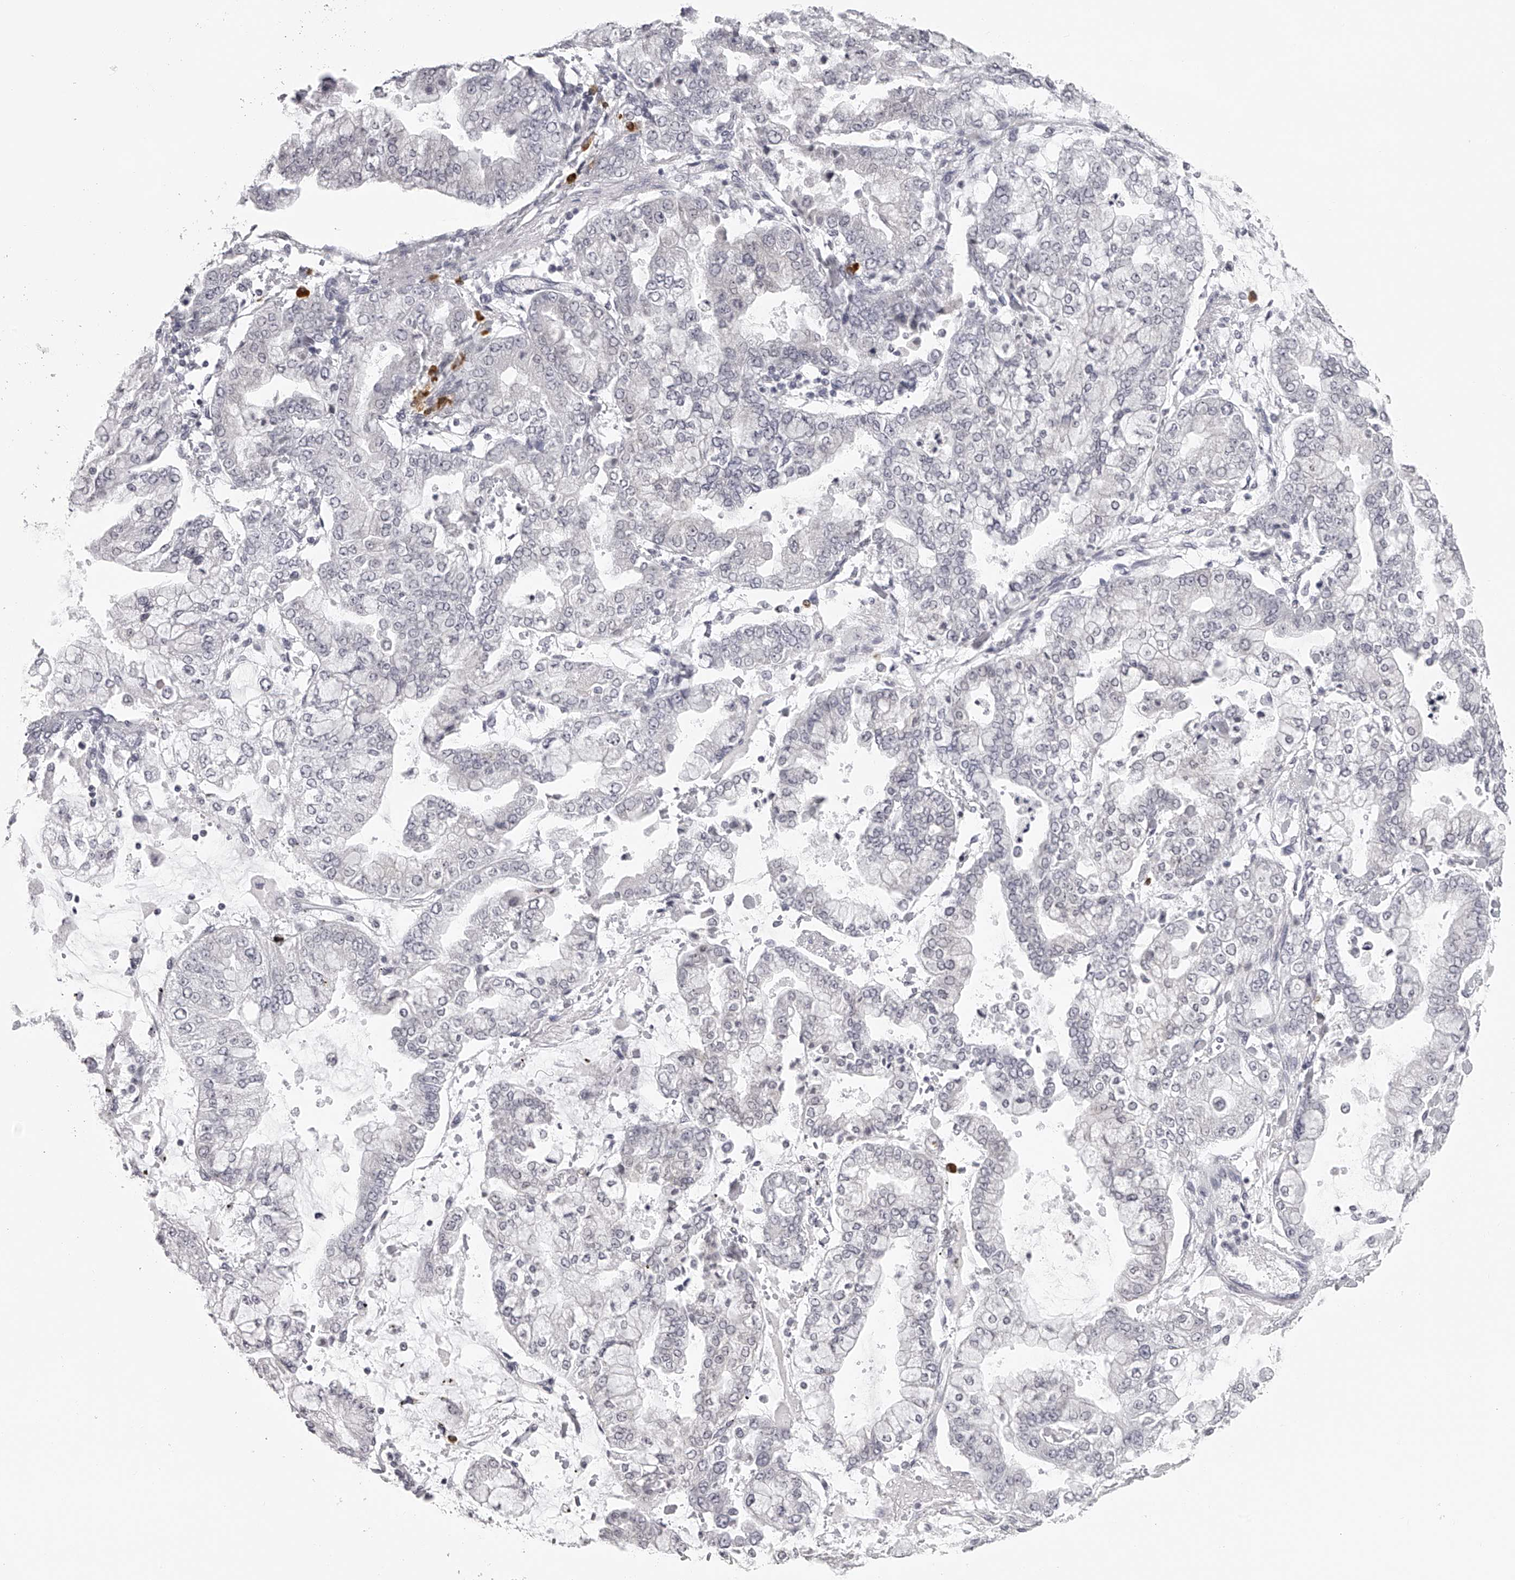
{"staining": {"intensity": "negative", "quantity": "none", "location": "none"}, "tissue": "stomach cancer", "cell_type": "Tumor cells", "image_type": "cancer", "snomed": [{"axis": "morphology", "description": "Normal tissue, NOS"}, {"axis": "morphology", "description": "Adenocarcinoma, NOS"}, {"axis": "topography", "description": "Stomach, upper"}, {"axis": "topography", "description": "Stomach"}], "caption": "Stomach adenocarcinoma was stained to show a protein in brown. There is no significant staining in tumor cells.", "gene": "SEC11C", "patient": {"sex": "male", "age": 76}}